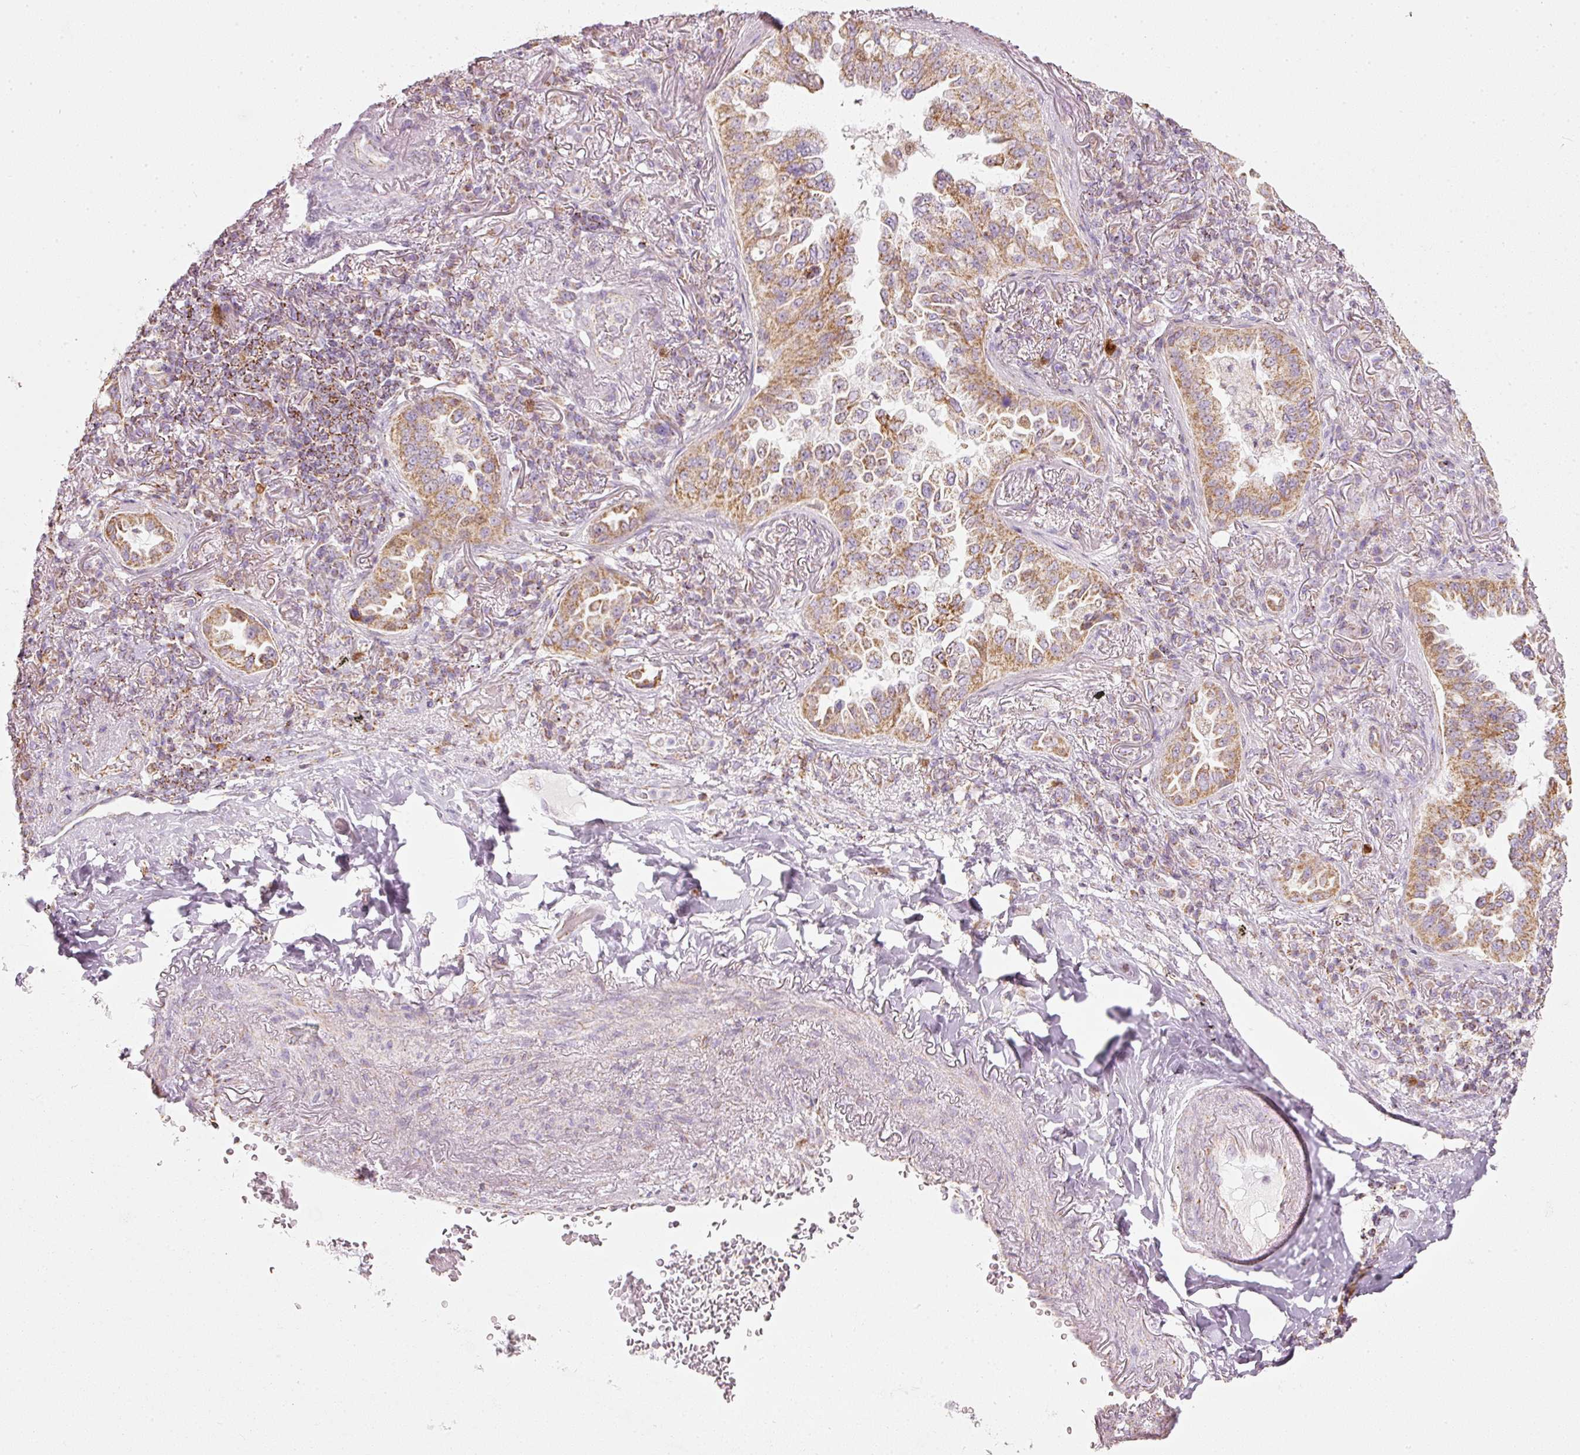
{"staining": {"intensity": "moderate", "quantity": ">75%", "location": "cytoplasmic/membranous,nuclear"}, "tissue": "lung cancer", "cell_type": "Tumor cells", "image_type": "cancer", "snomed": [{"axis": "morphology", "description": "Adenocarcinoma, NOS"}, {"axis": "topography", "description": "Lung"}], "caption": "This histopathology image demonstrates lung adenocarcinoma stained with immunohistochemistry (IHC) to label a protein in brown. The cytoplasmic/membranous and nuclear of tumor cells show moderate positivity for the protein. Nuclei are counter-stained blue.", "gene": "DUT", "patient": {"sex": "female", "age": 69}}